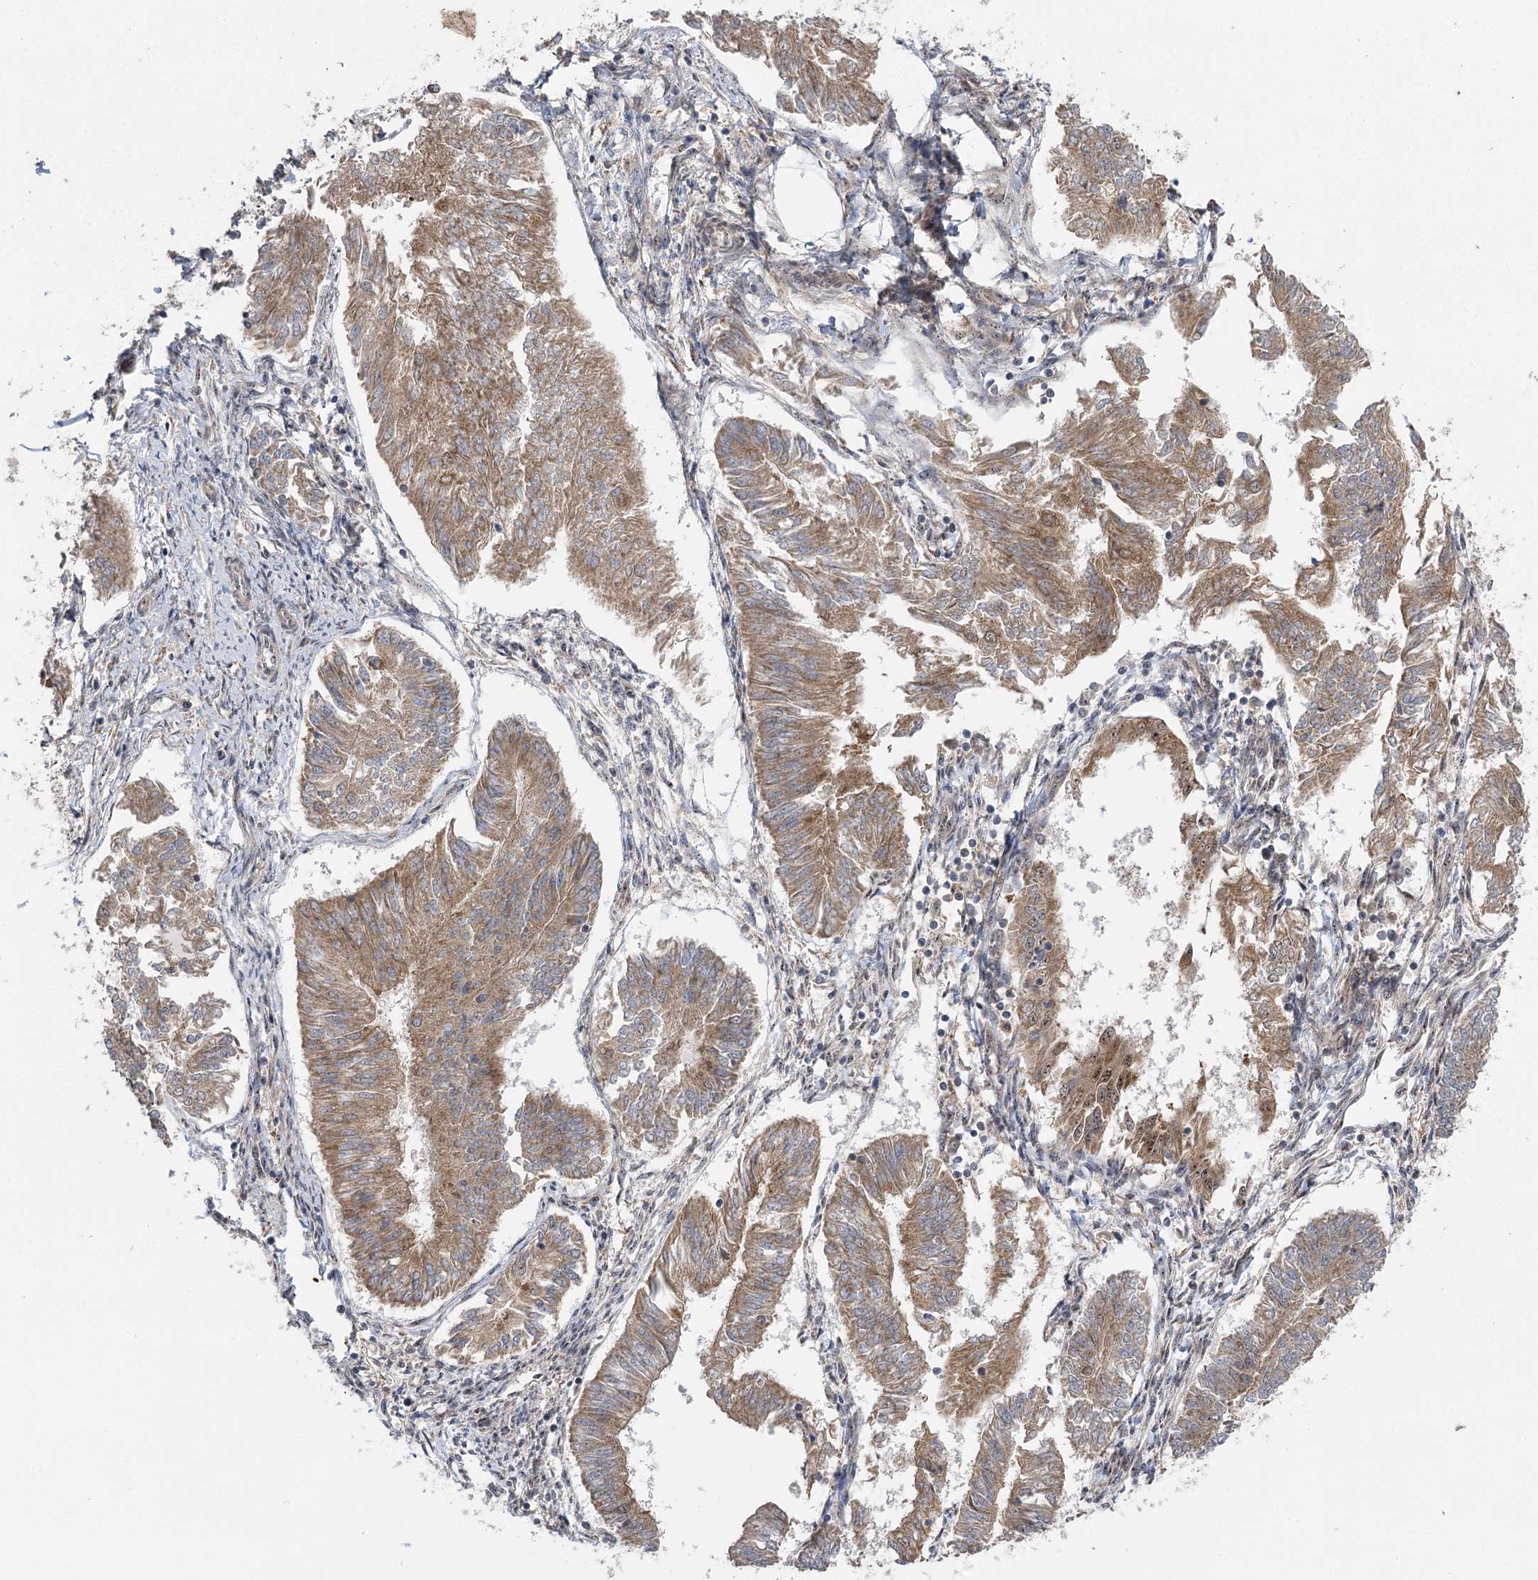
{"staining": {"intensity": "moderate", "quantity": ">75%", "location": "cytoplasmic/membranous"}, "tissue": "endometrial cancer", "cell_type": "Tumor cells", "image_type": "cancer", "snomed": [{"axis": "morphology", "description": "Adenocarcinoma, NOS"}, {"axis": "topography", "description": "Endometrium"}], "caption": "Adenocarcinoma (endometrial) tissue exhibits moderate cytoplasmic/membranous expression in about >75% of tumor cells, visualized by immunohistochemistry.", "gene": "C12orf4", "patient": {"sex": "female", "age": 58}}